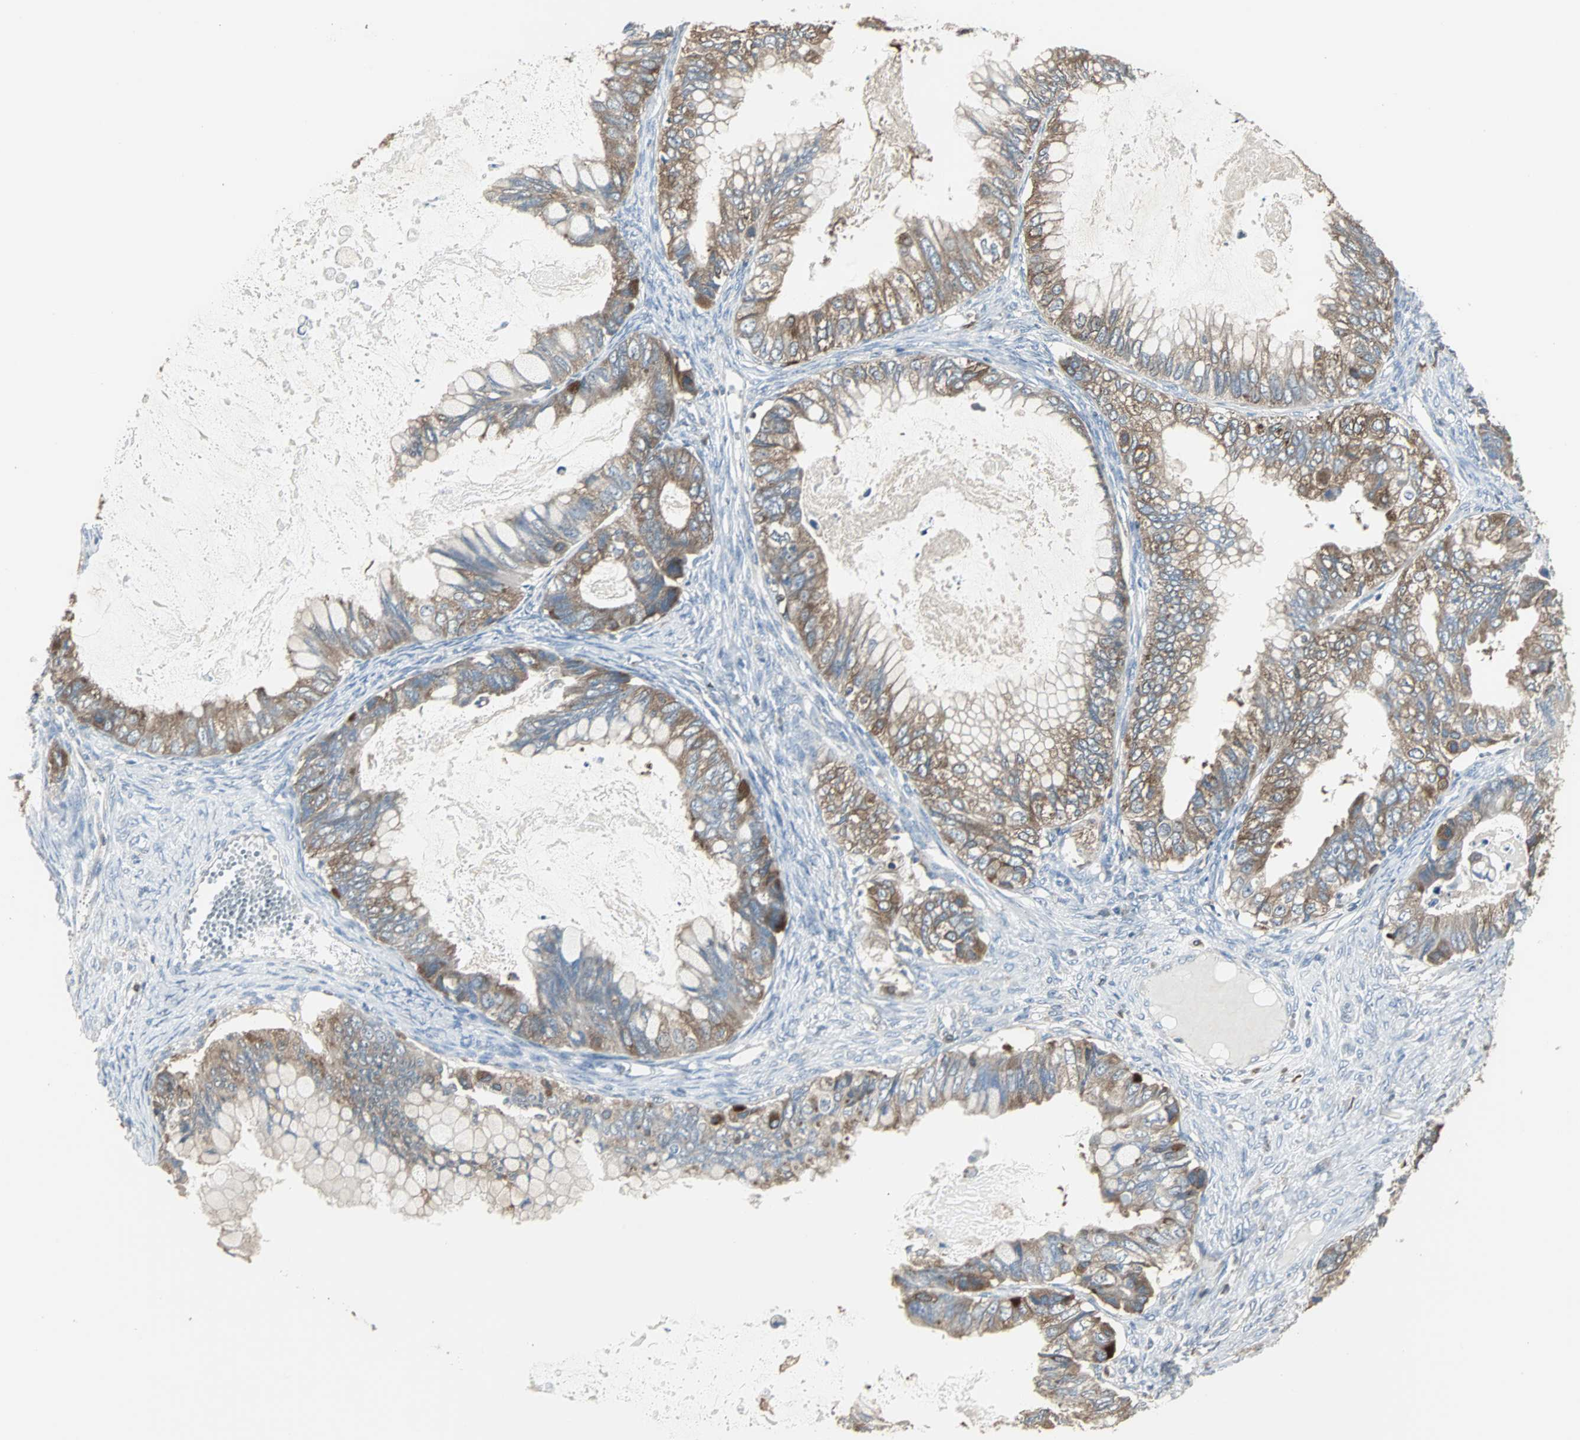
{"staining": {"intensity": "moderate", "quantity": ">75%", "location": "cytoplasmic/membranous"}, "tissue": "ovarian cancer", "cell_type": "Tumor cells", "image_type": "cancer", "snomed": [{"axis": "morphology", "description": "Cystadenocarcinoma, mucinous, NOS"}, {"axis": "topography", "description": "Ovary"}], "caption": "DAB immunohistochemical staining of human ovarian mucinous cystadenocarcinoma reveals moderate cytoplasmic/membranous protein expression in approximately >75% of tumor cells.", "gene": "LRRFIP1", "patient": {"sex": "female", "age": 80}}